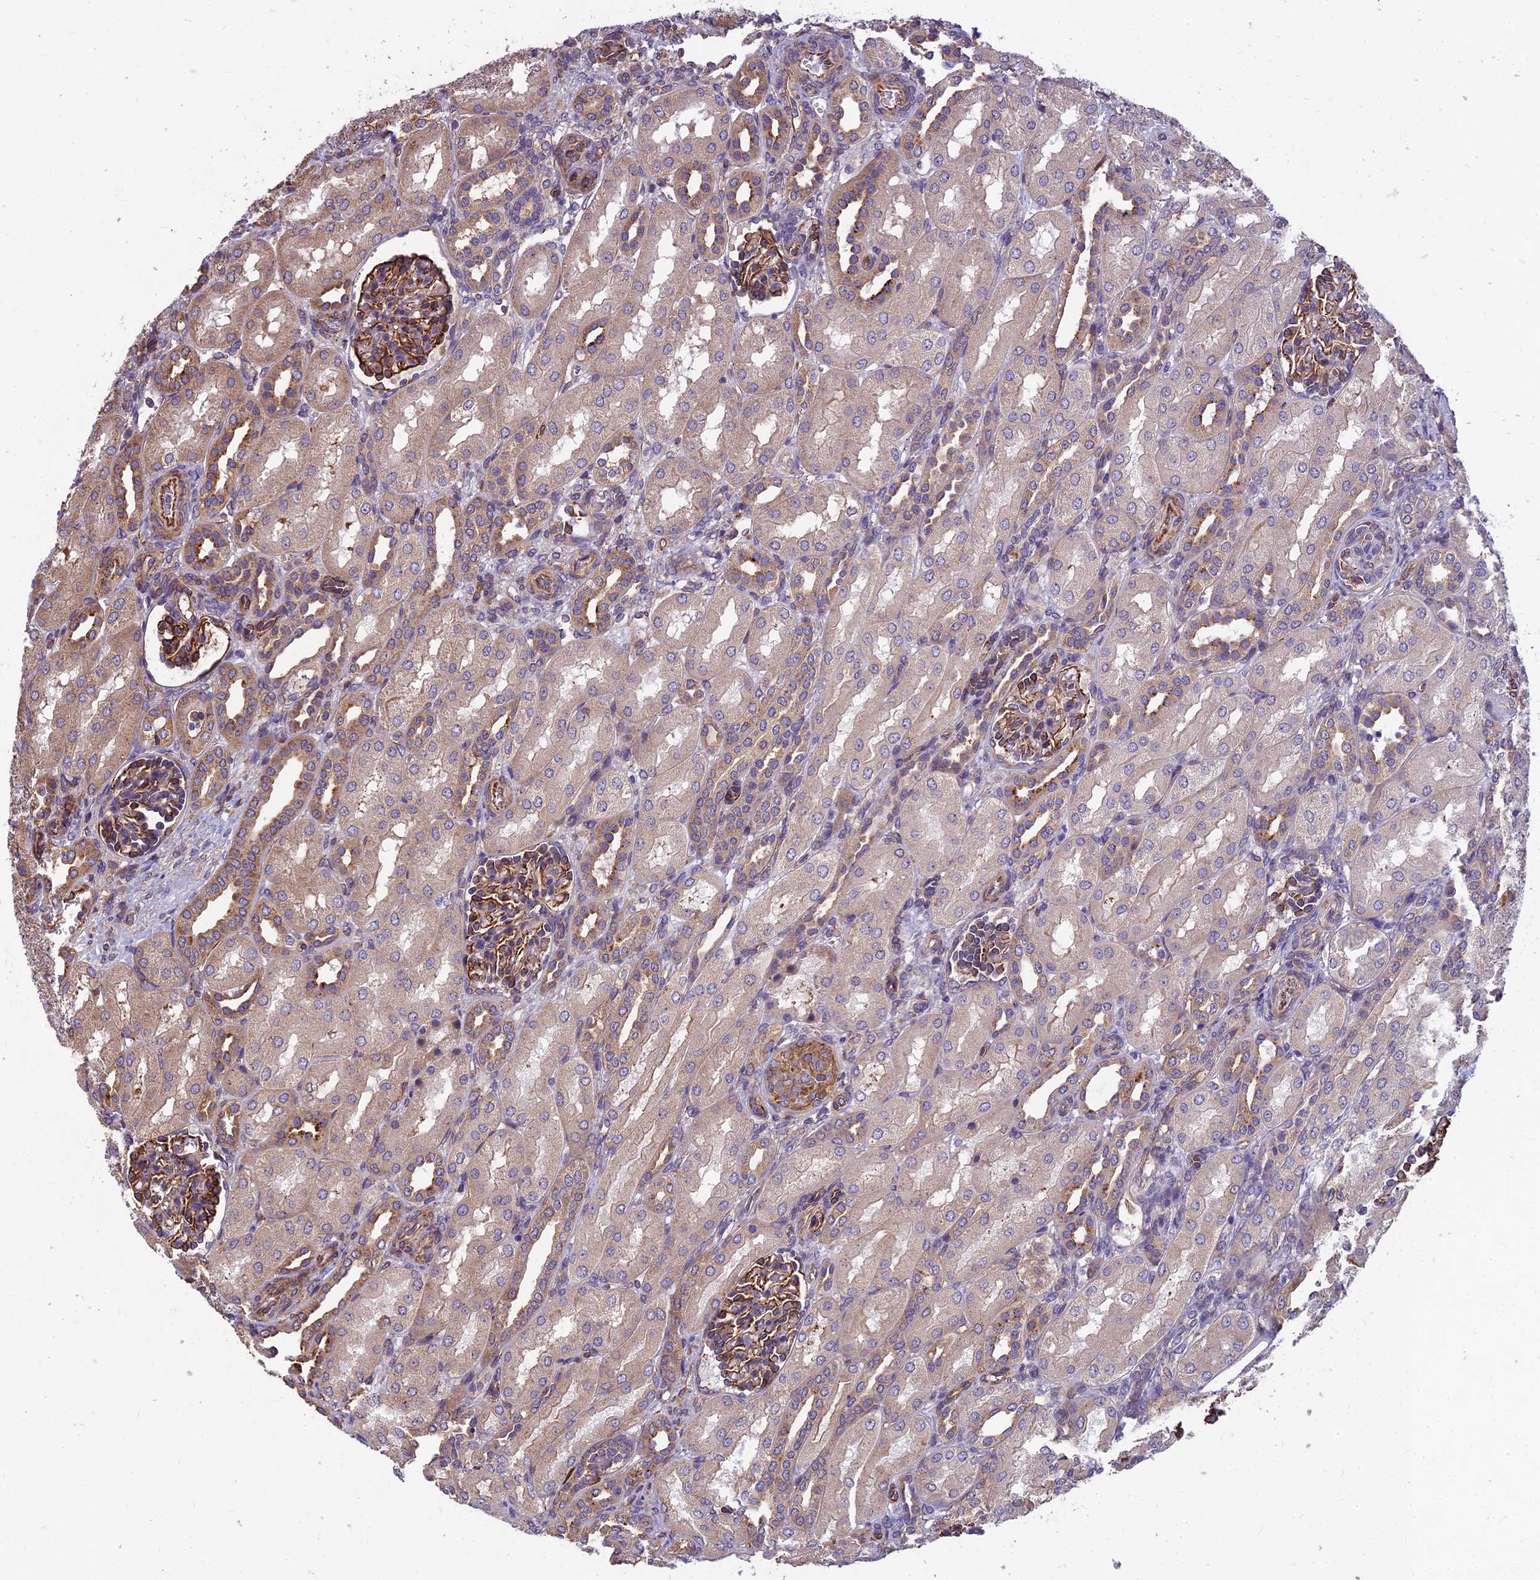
{"staining": {"intensity": "strong", "quantity": "25%-75%", "location": "cytoplasmic/membranous"}, "tissue": "kidney", "cell_type": "Cells in glomeruli", "image_type": "normal", "snomed": [{"axis": "morphology", "description": "Normal tissue, NOS"}, {"axis": "morphology", "description": "Neoplasm, malignant, NOS"}, {"axis": "topography", "description": "Kidney"}], "caption": "Strong cytoplasmic/membranous expression for a protein is seen in approximately 25%-75% of cells in glomeruli of benign kidney using immunohistochemistry.", "gene": "SPDL1", "patient": {"sex": "female", "age": 1}}